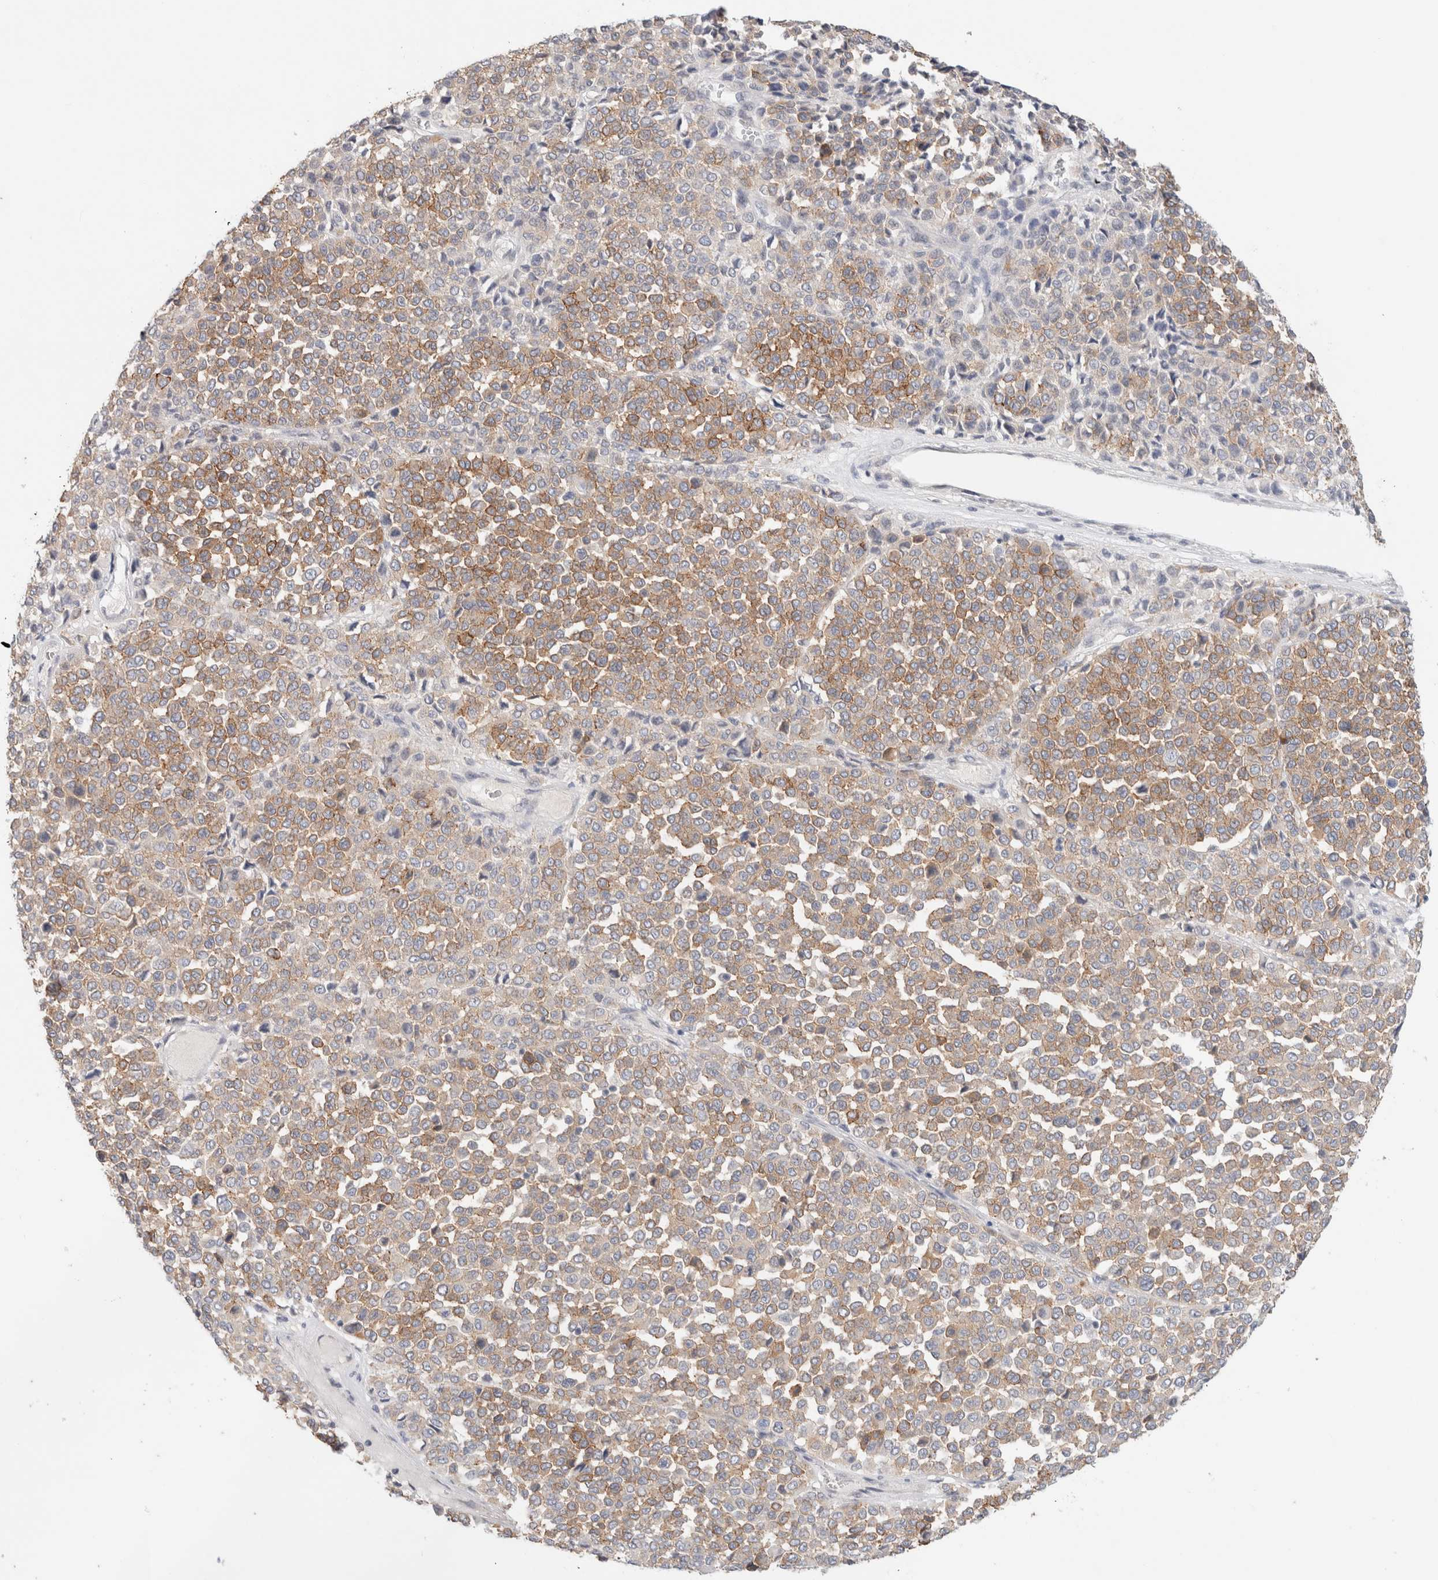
{"staining": {"intensity": "moderate", "quantity": ">75%", "location": "cytoplasmic/membranous"}, "tissue": "melanoma", "cell_type": "Tumor cells", "image_type": "cancer", "snomed": [{"axis": "morphology", "description": "Malignant melanoma, Metastatic site"}, {"axis": "topography", "description": "Pancreas"}], "caption": "This micrograph shows malignant melanoma (metastatic site) stained with immunohistochemistry to label a protein in brown. The cytoplasmic/membranous of tumor cells show moderate positivity for the protein. Nuclei are counter-stained blue.", "gene": "SPRTN", "patient": {"sex": "female", "age": 30}}